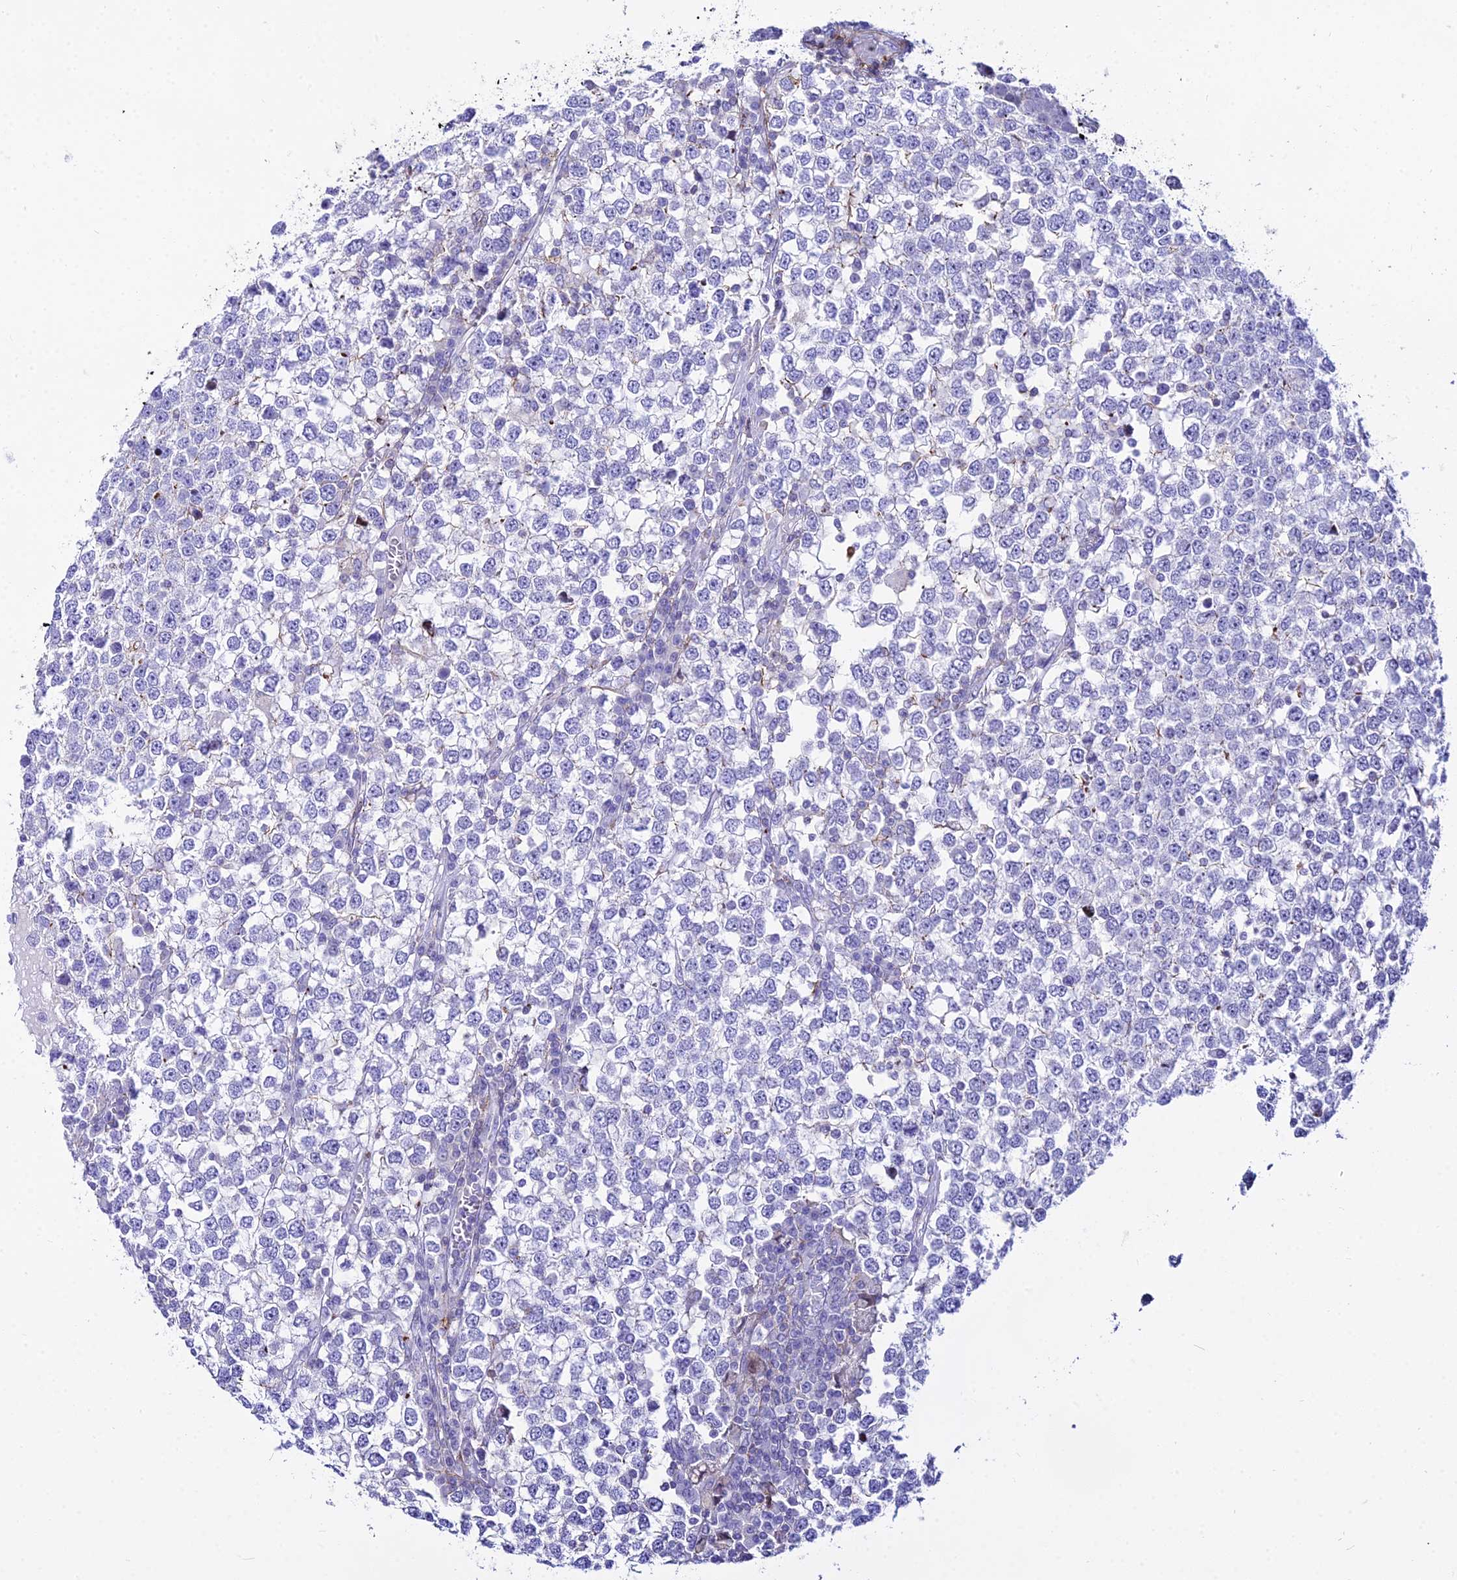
{"staining": {"intensity": "negative", "quantity": "none", "location": "none"}, "tissue": "testis cancer", "cell_type": "Tumor cells", "image_type": "cancer", "snomed": [{"axis": "morphology", "description": "Seminoma, NOS"}, {"axis": "topography", "description": "Testis"}], "caption": "A micrograph of seminoma (testis) stained for a protein reveals no brown staining in tumor cells. Brightfield microscopy of immunohistochemistry stained with DAB (3,3'-diaminobenzidine) (brown) and hematoxylin (blue), captured at high magnification.", "gene": "DLX1", "patient": {"sex": "male", "age": 65}}